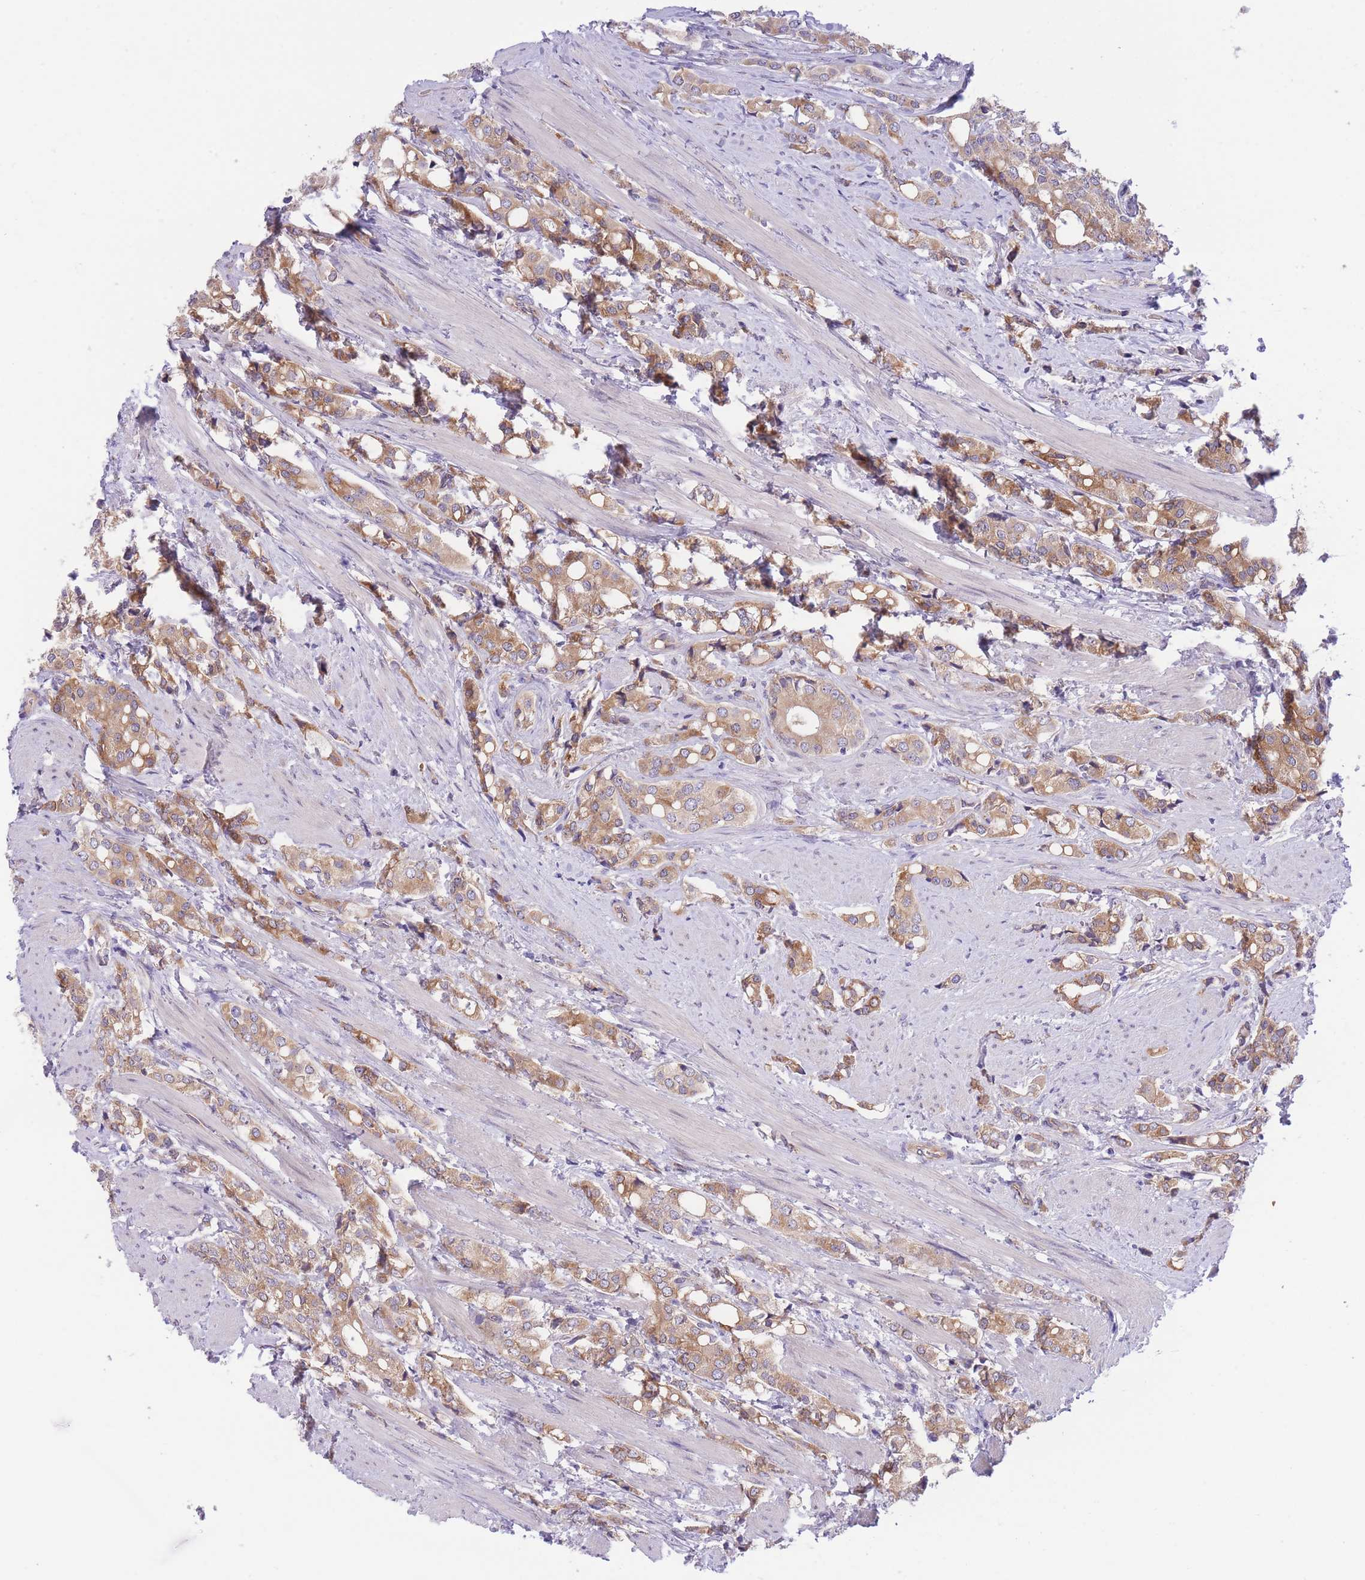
{"staining": {"intensity": "moderate", "quantity": ">75%", "location": "cytoplasmic/membranous"}, "tissue": "prostate cancer", "cell_type": "Tumor cells", "image_type": "cancer", "snomed": [{"axis": "morphology", "description": "Adenocarcinoma, High grade"}, {"axis": "topography", "description": "Prostate"}], "caption": "Immunohistochemical staining of high-grade adenocarcinoma (prostate) reveals moderate cytoplasmic/membranous protein positivity in approximately >75% of tumor cells.", "gene": "WWOX", "patient": {"sex": "male", "age": 71}}